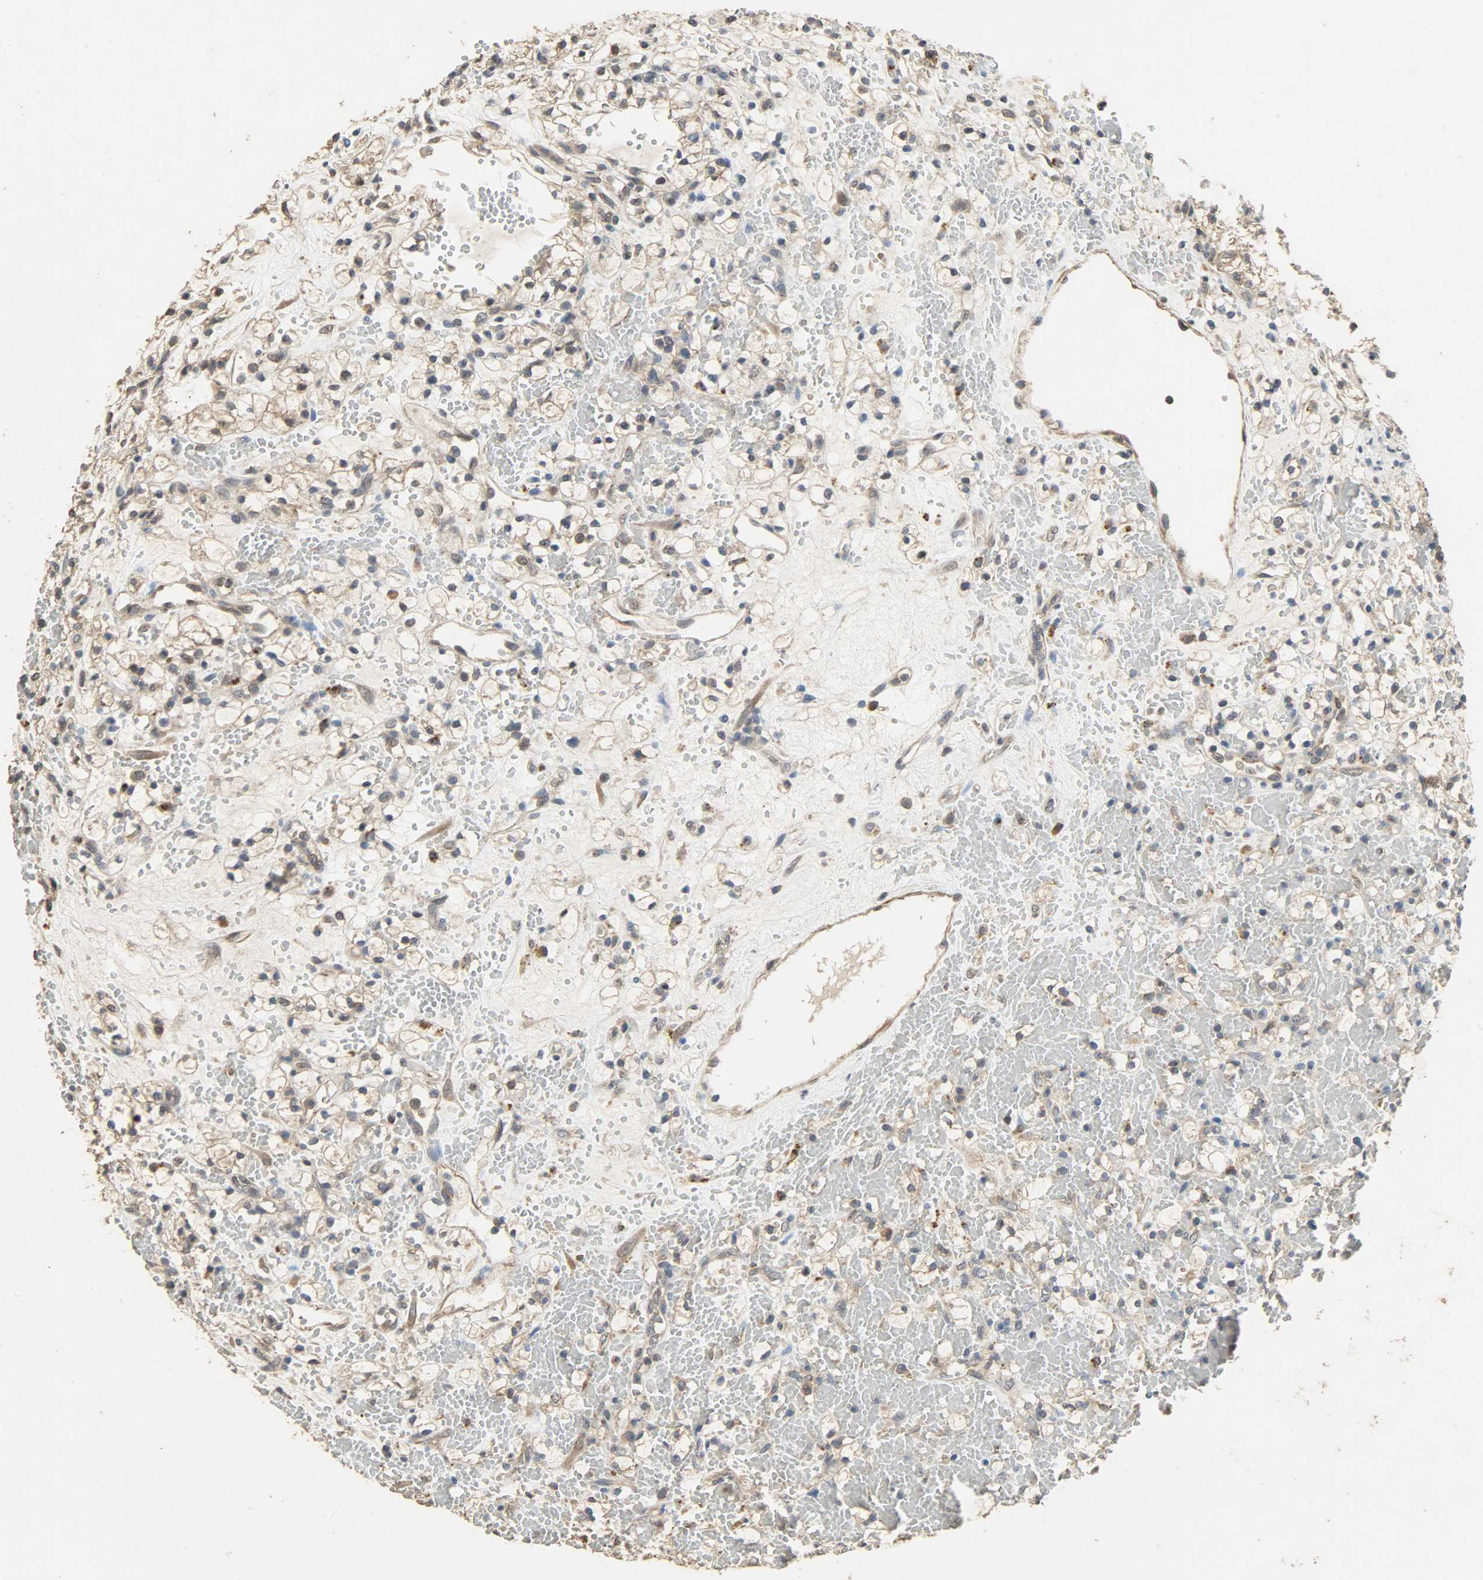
{"staining": {"intensity": "weak", "quantity": "25%-75%", "location": "cytoplasmic/membranous"}, "tissue": "renal cancer", "cell_type": "Tumor cells", "image_type": "cancer", "snomed": [{"axis": "morphology", "description": "Adenocarcinoma, NOS"}, {"axis": "topography", "description": "Kidney"}], "caption": "Adenocarcinoma (renal) stained for a protein displays weak cytoplasmic/membranous positivity in tumor cells.", "gene": "CDKN2C", "patient": {"sex": "female", "age": 60}}